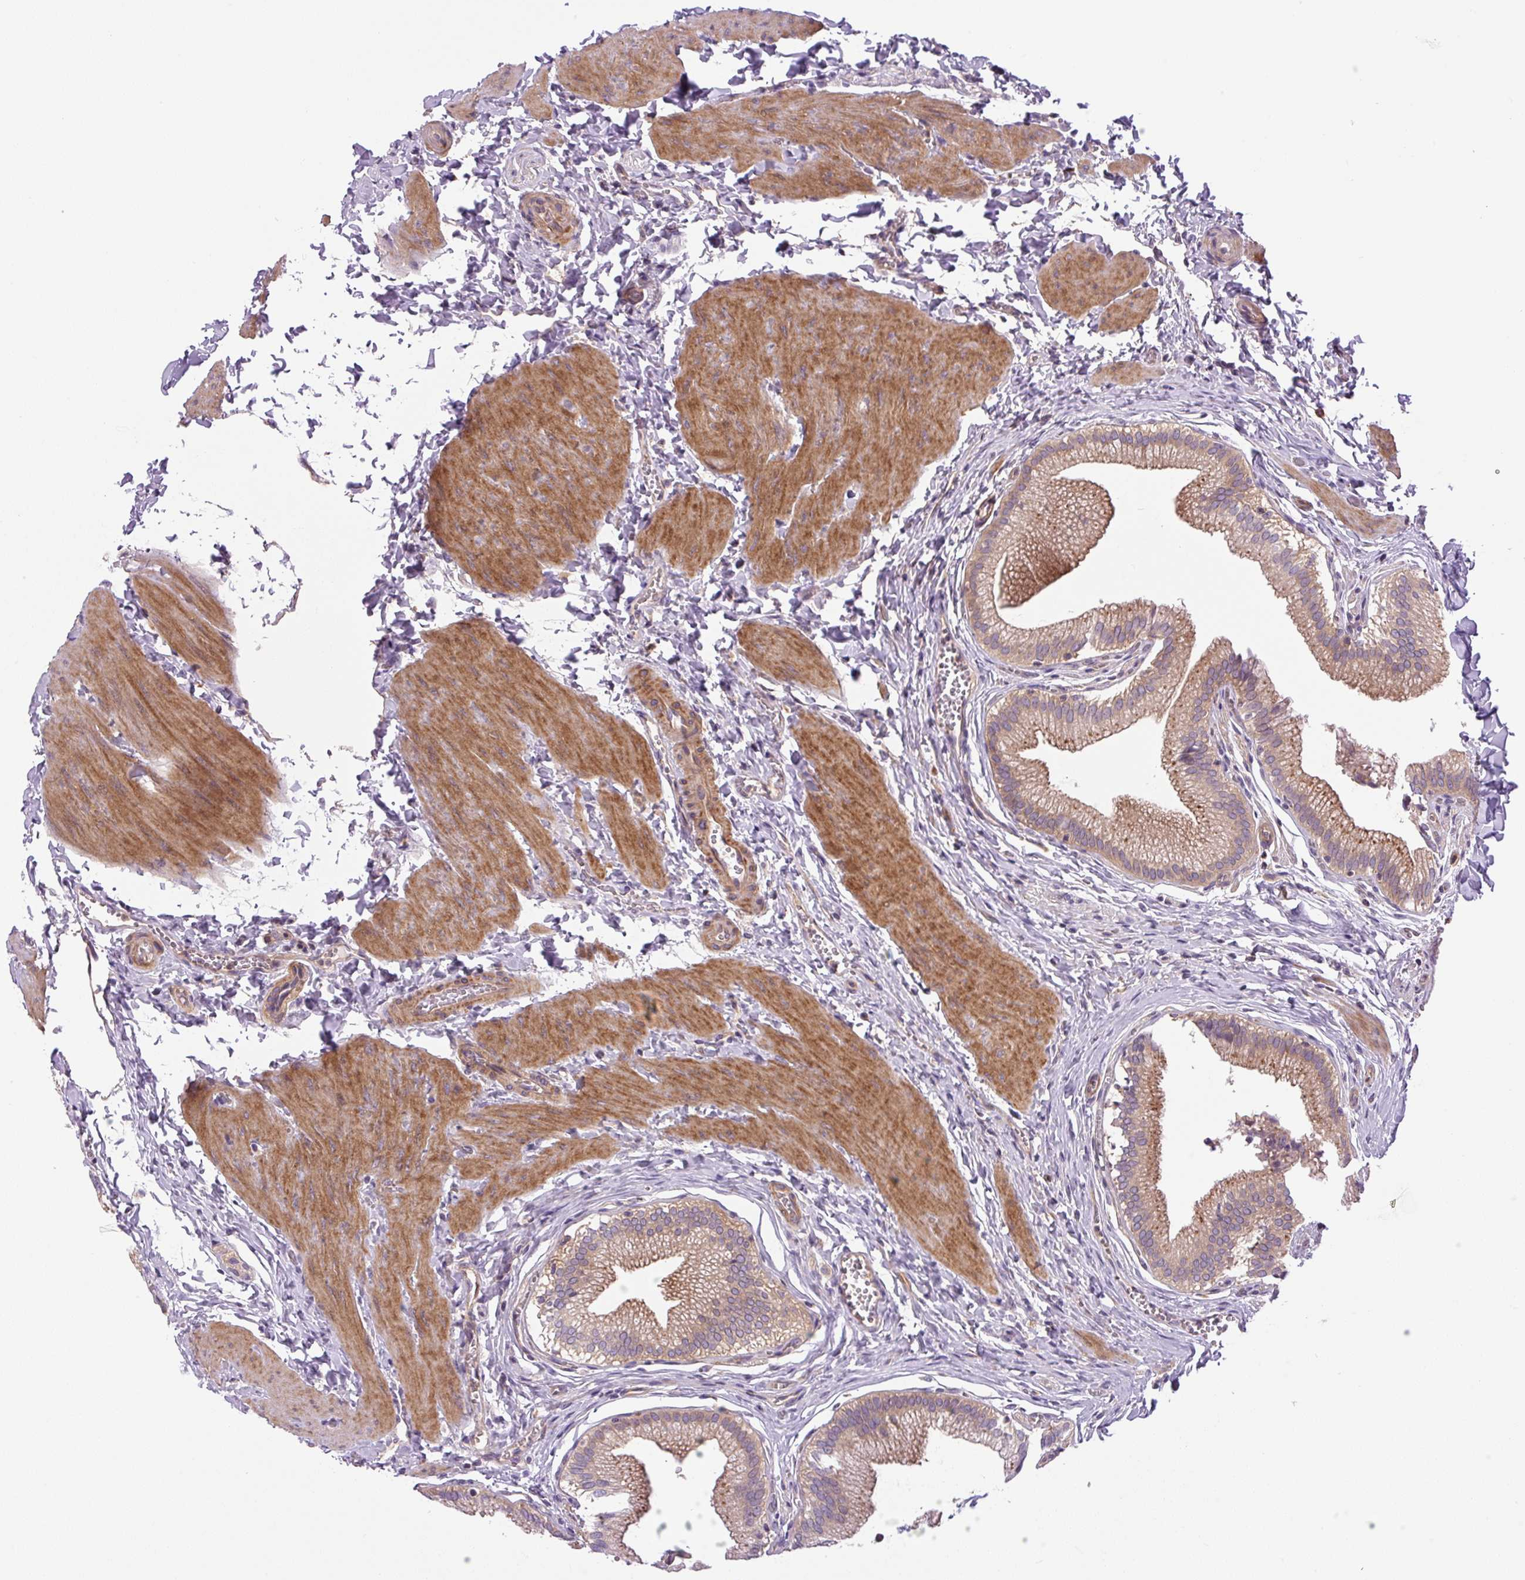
{"staining": {"intensity": "strong", "quantity": "25%-75%", "location": "cytoplasmic/membranous"}, "tissue": "gallbladder", "cell_type": "Glandular cells", "image_type": "normal", "snomed": [{"axis": "morphology", "description": "Normal tissue, NOS"}, {"axis": "topography", "description": "Gallbladder"}], "caption": "Immunohistochemical staining of unremarkable gallbladder shows 25%-75% levels of strong cytoplasmic/membranous protein positivity in about 25%-75% of glandular cells.", "gene": "KIFC1", "patient": {"sex": "male", "age": 17}}